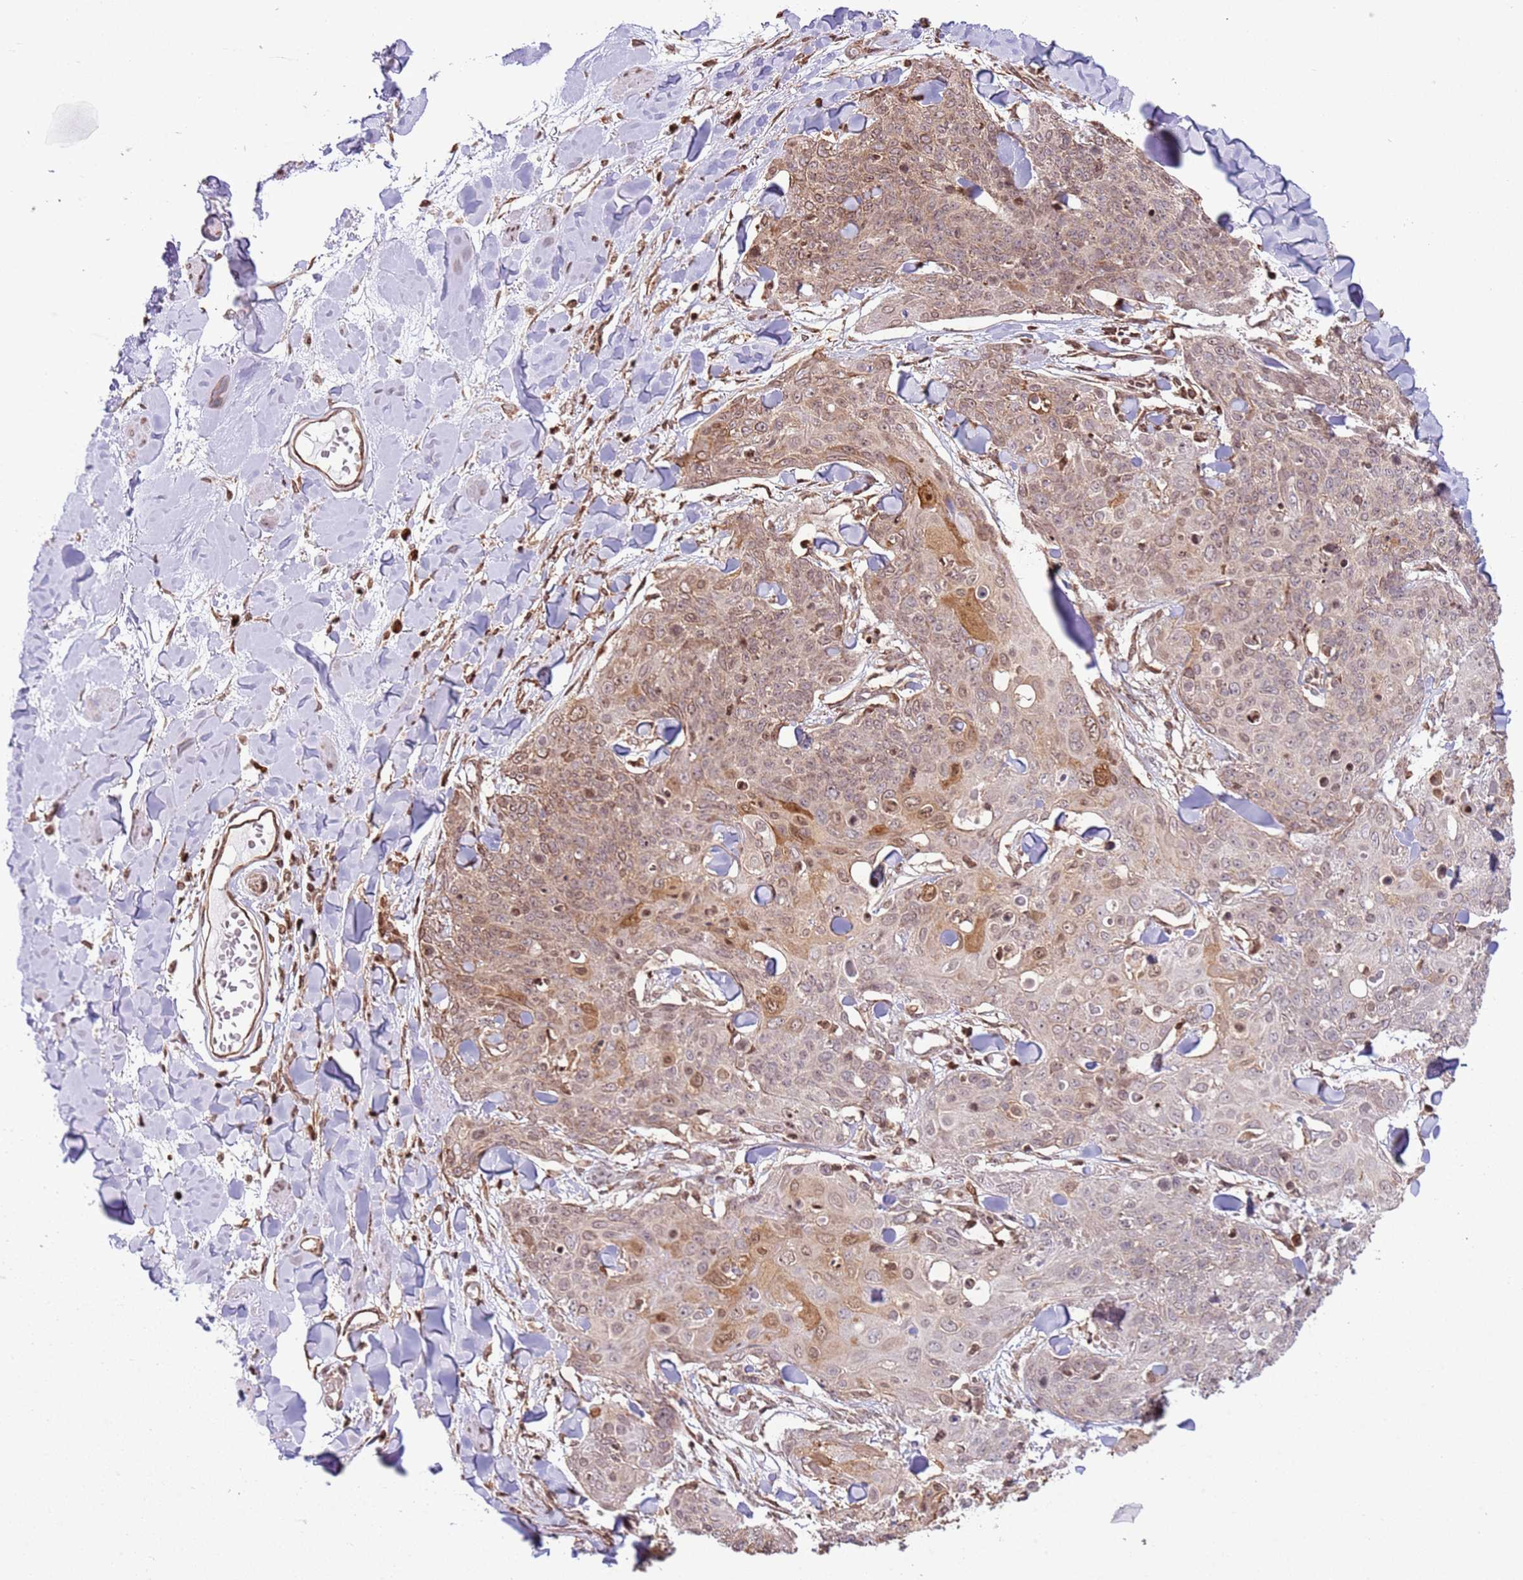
{"staining": {"intensity": "moderate", "quantity": "<25%", "location": "cytoplasmic/membranous"}, "tissue": "skin cancer", "cell_type": "Tumor cells", "image_type": "cancer", "snomed": [{"axis": "morphology", "description": "Squamous cell carcinoma, NOS"}, {"axis": "topography", "description": "Skin"}, {"axis": "topography", "description": "Vulva"}], "caption": "Squamous cell carcinoma (skin) tissue displays moderate cytoplasmic/membranous positivity in approximately <25% of tumor cells", "gene": "SCAF1", "patient": {"sex": "female", "age": 85}}